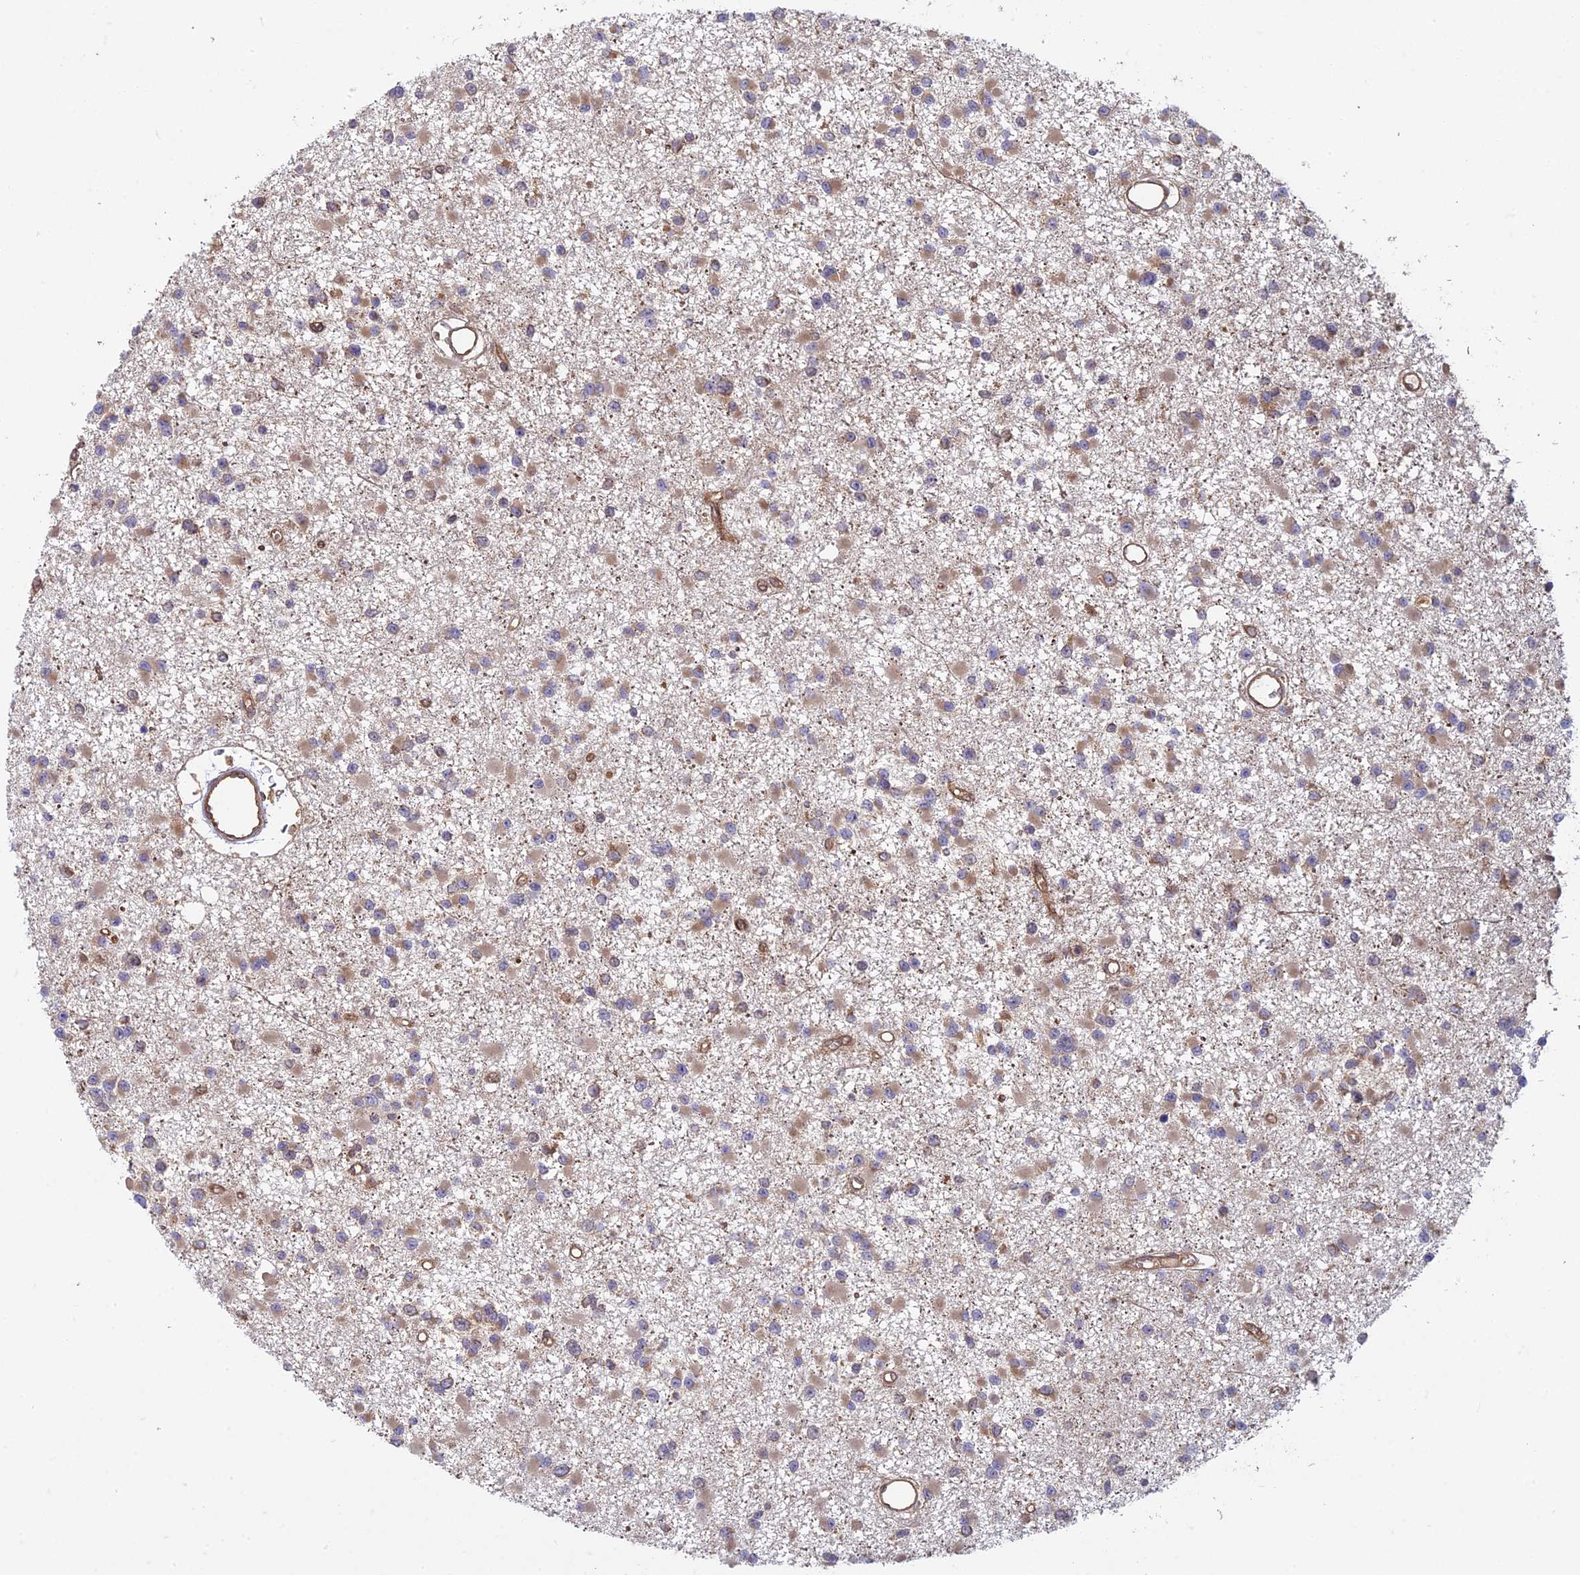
{"staining": {"intensity": "weak", "quantity": ">75%", "location": "cytoplasmic/membranous"}, "tissue": "glioma", "cell_type": "Tumor cells", "image_type": "cancer", "snomed": [{"axis": "morphology", "description": "Glioma, malignant, Low grade"}, {"axis": "topography", "description": "Brain"}], "caption": "Human glioma stained with a protein marker displays weak staining in tumor cells.", "gene": "TCF25", "patient": {"sex": "female", "age": 22}}